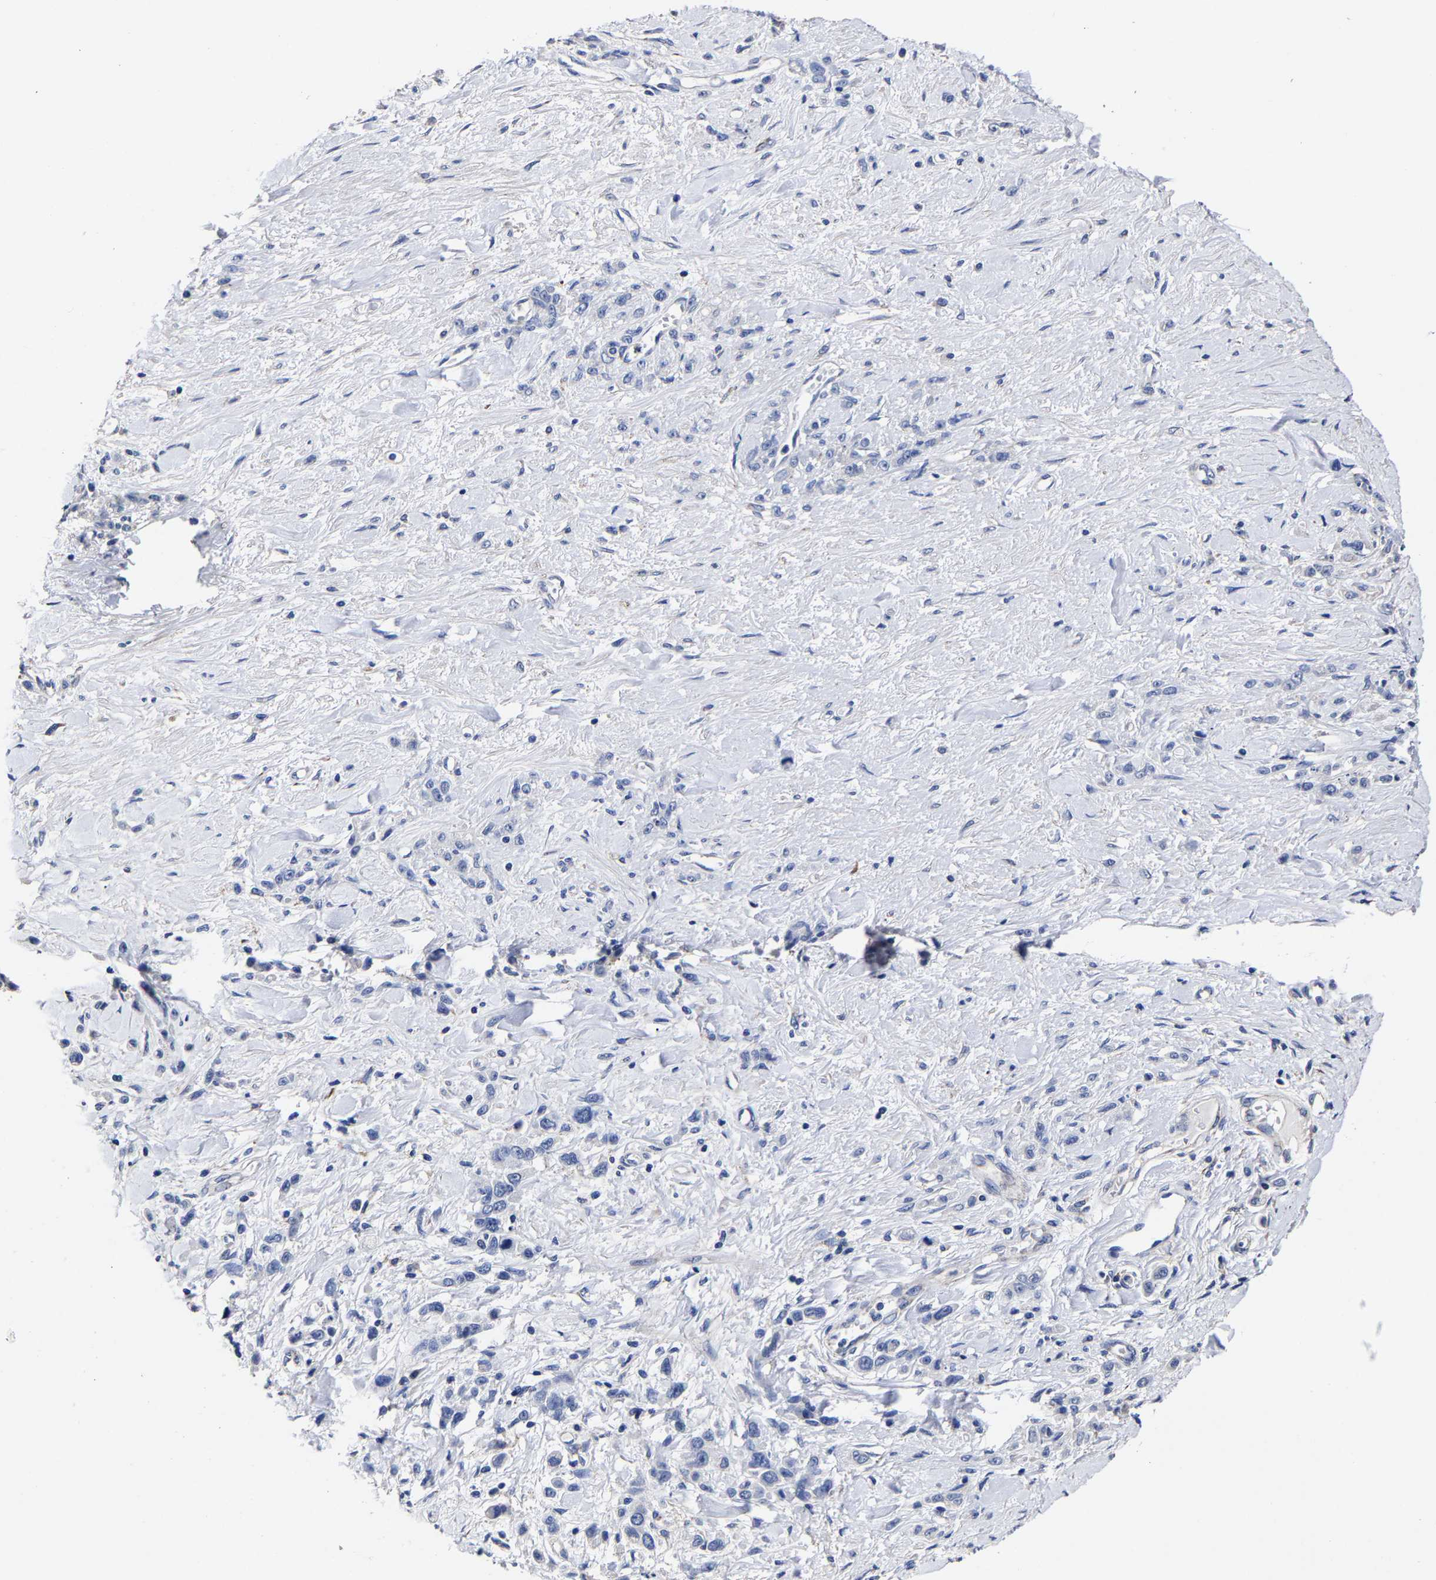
{"staining": {"intensity": "negative", "quantity": "none", "location": "none"}, "tissue": "stomach cancer", "cell_type": "Tumor cells", "image_type": "cancer", "snomed": [{"axis": "morphology", "description": "Normal tissue, NOS"}, {"axis": "morphology", "description": "Adenocarcinoma, NOS"}, {"axis": "topography", "description": "Stomach"}], "caption": "The micrograph demonstrates no staining of tumor cells in stomach adenocarcinoma.", "gene": "AASS", "patient": {"sex": "male", "age": 82}}